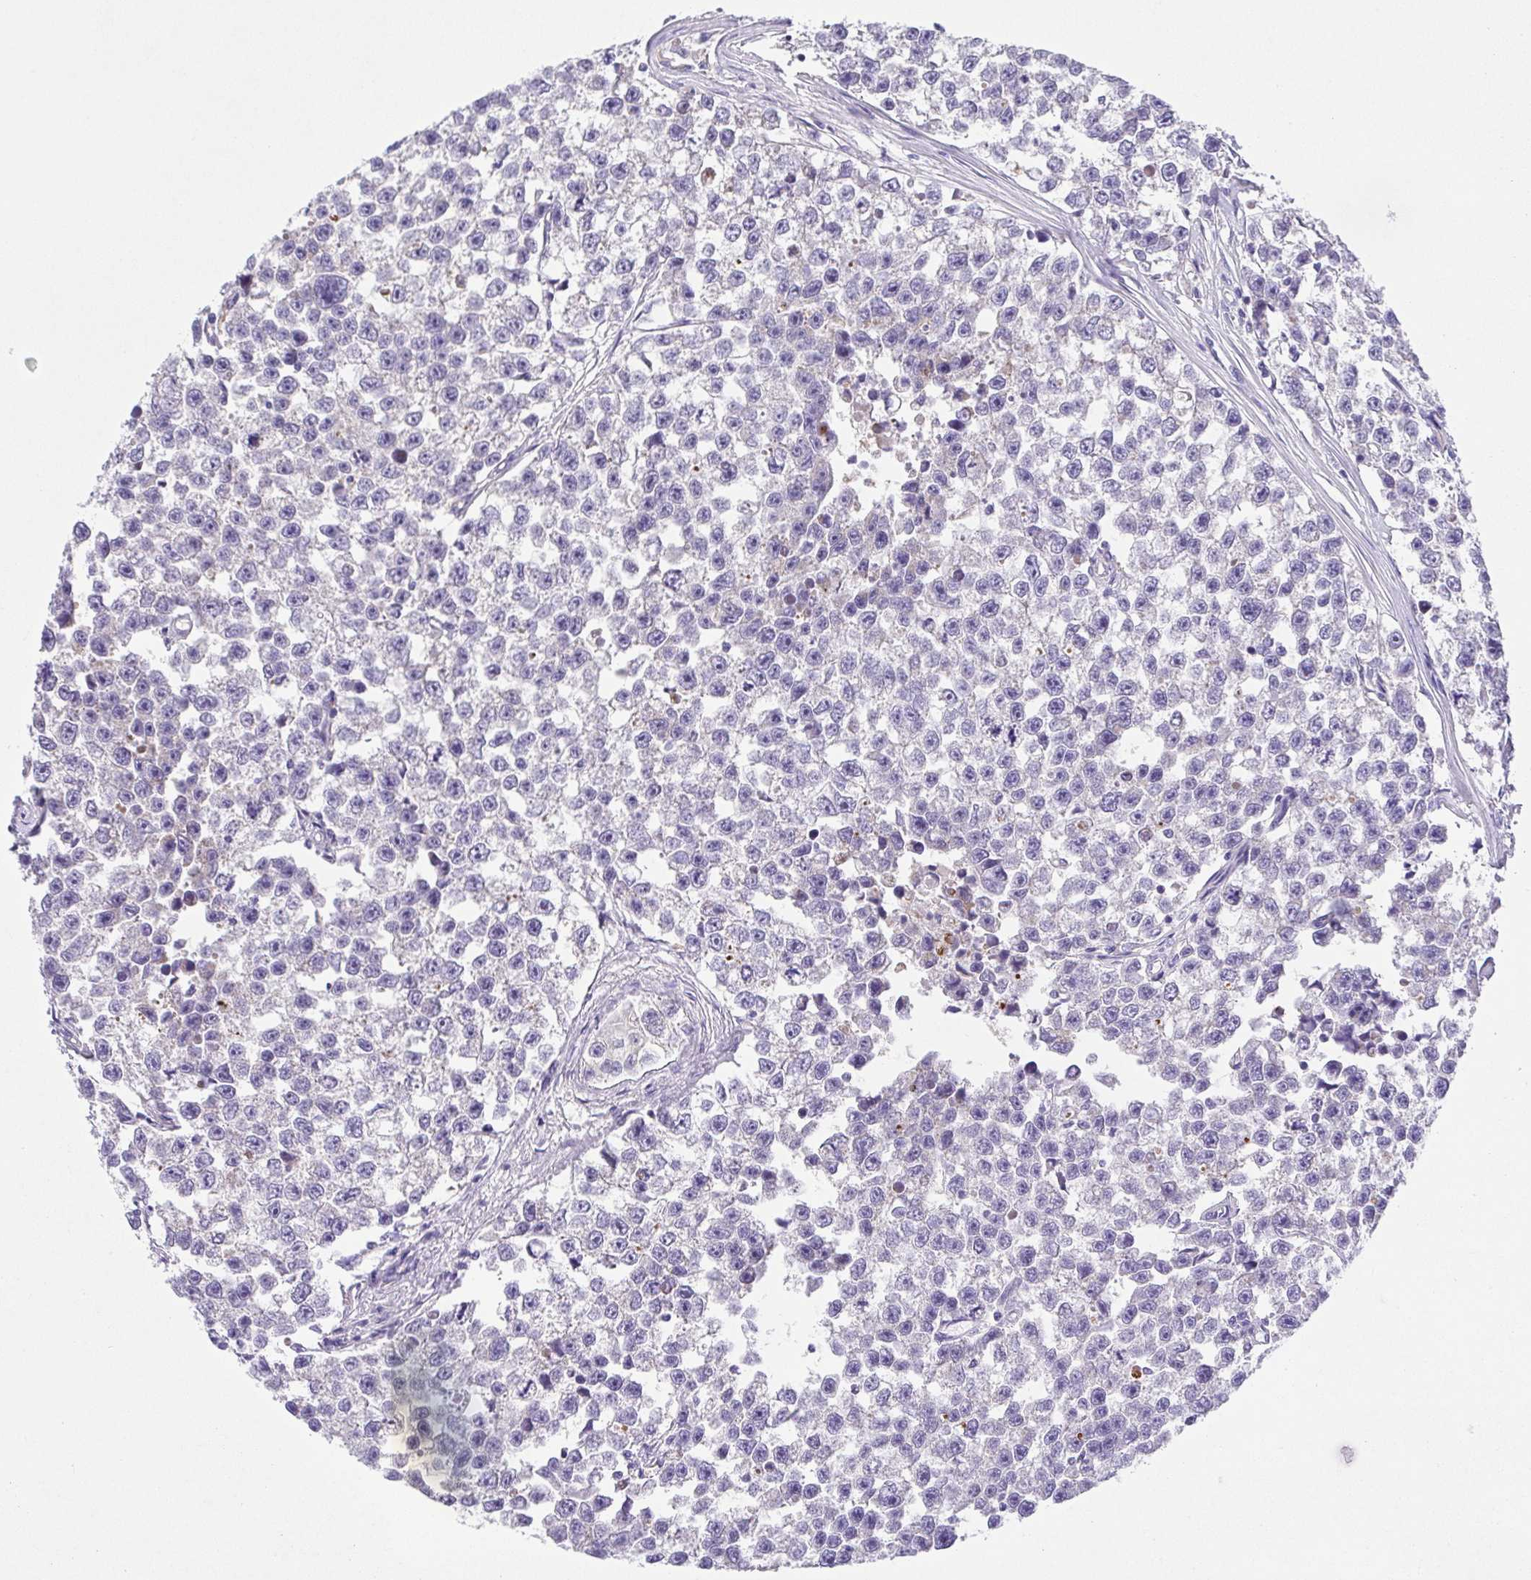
{"staining": {"intensity": "negative", "quantity": "none", "location": "none"}, "tissue": "testis cancer", "cell_type": "Tumor cells", "image_type": "cancer", "snomed": [{"axis": "morphology", "description": "Seminoma, NOS"}, {"axis": "topography", "description": "Testis"}], "caption": "A photomicrograph of seminoma (testis) stained for a protein displays no brown staining in tumor cells.", "gene": "SLC13A1", "patient": {"sex": "male", "age": 26}}